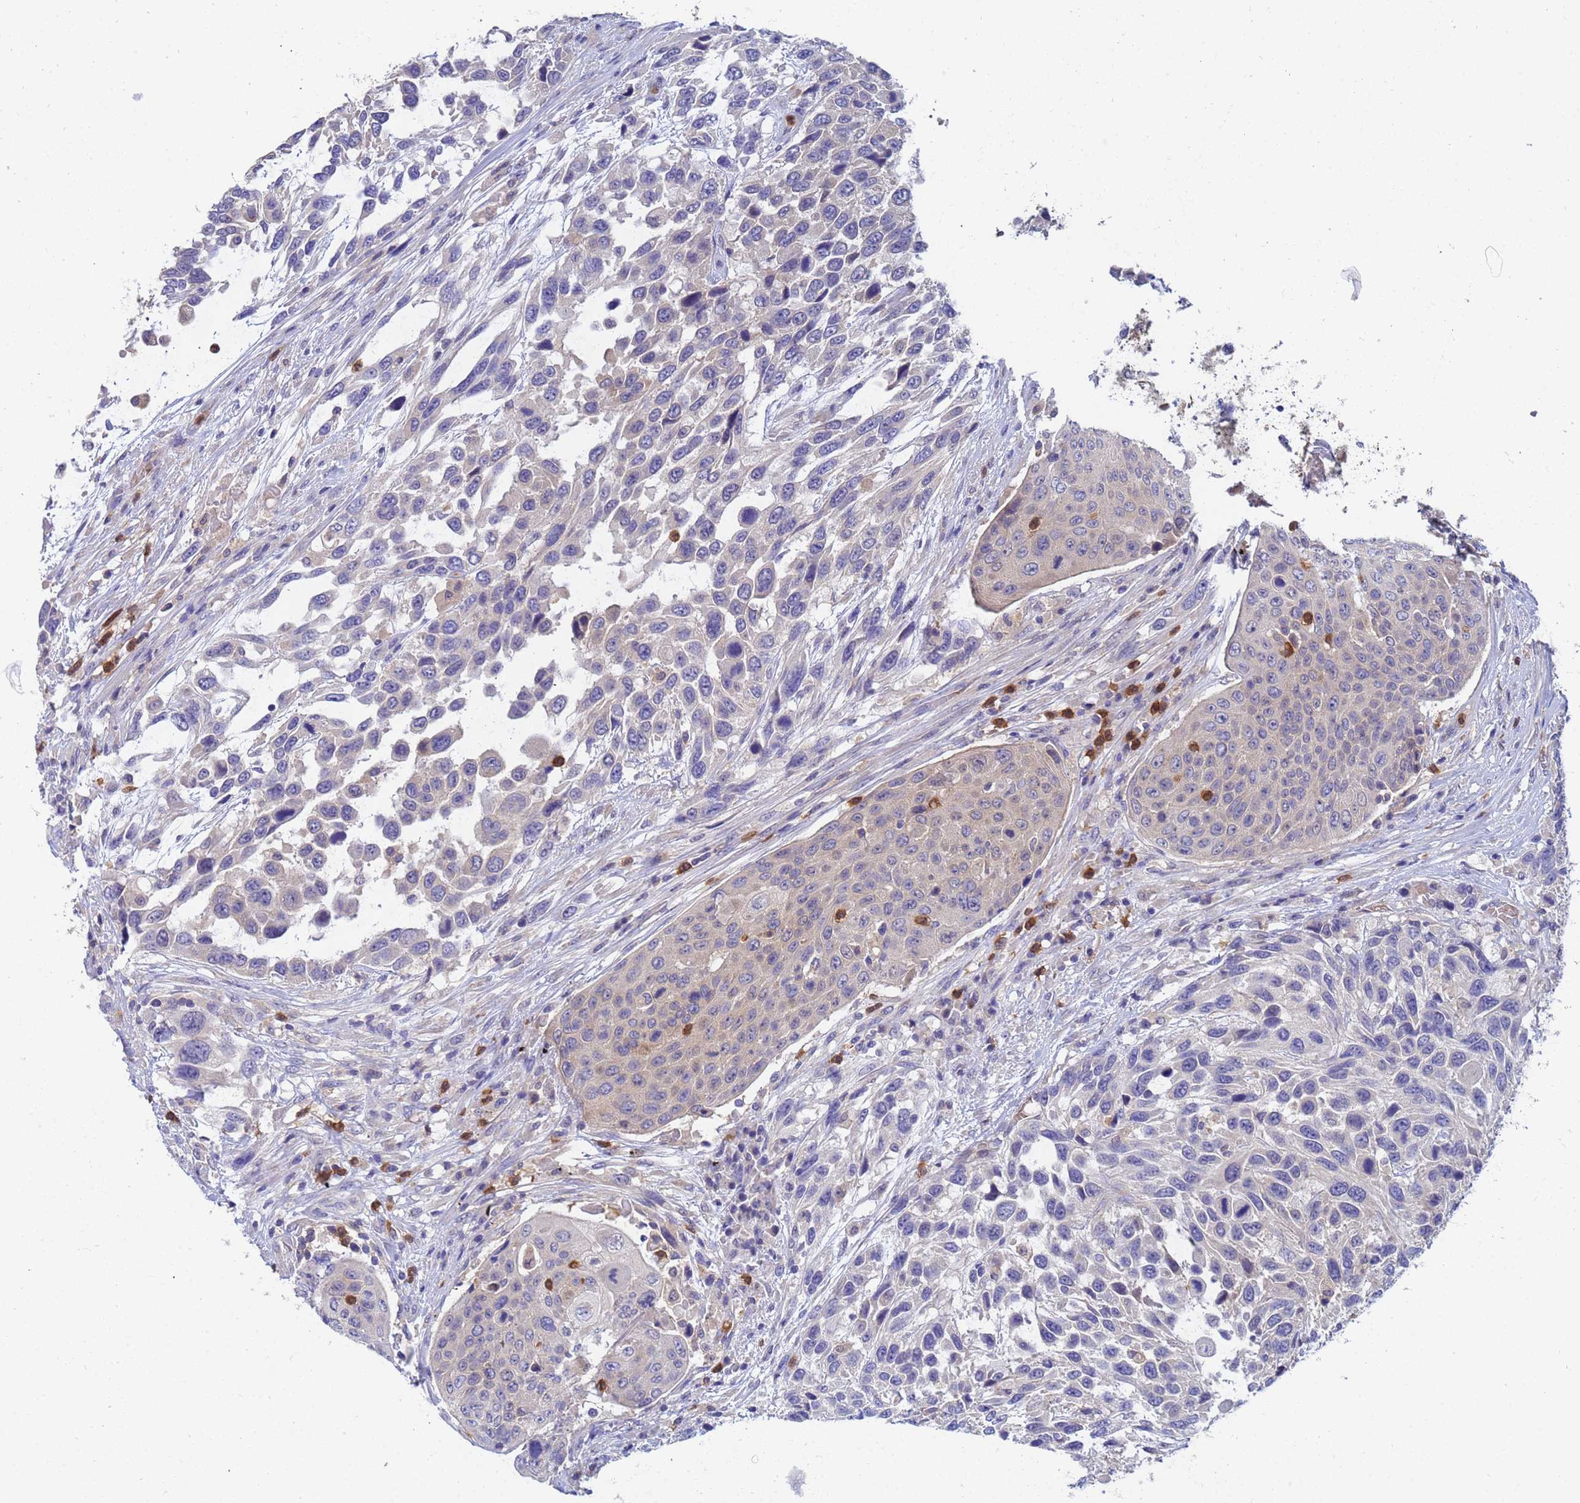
{"staining": {"intensity": "weak", "quantity": "<25%", "location": "cytoplasmic/membranous"}, "tissue": "urothelial cancer", "cell_type": "Tumor cells", "image_type": "cancer", "snomed": [{"axis": "morphology", "description": "Urothelial carcinoma, High grade"}, {"axis": "topography", "description": "Urinary bladder"}], "caption": "Urothelial cancer stained for a protein using immunohistochemistry reveals no staining tumor cells.", "gene": "TTLL11", "patient": {"sex": "female", "age": 70}}